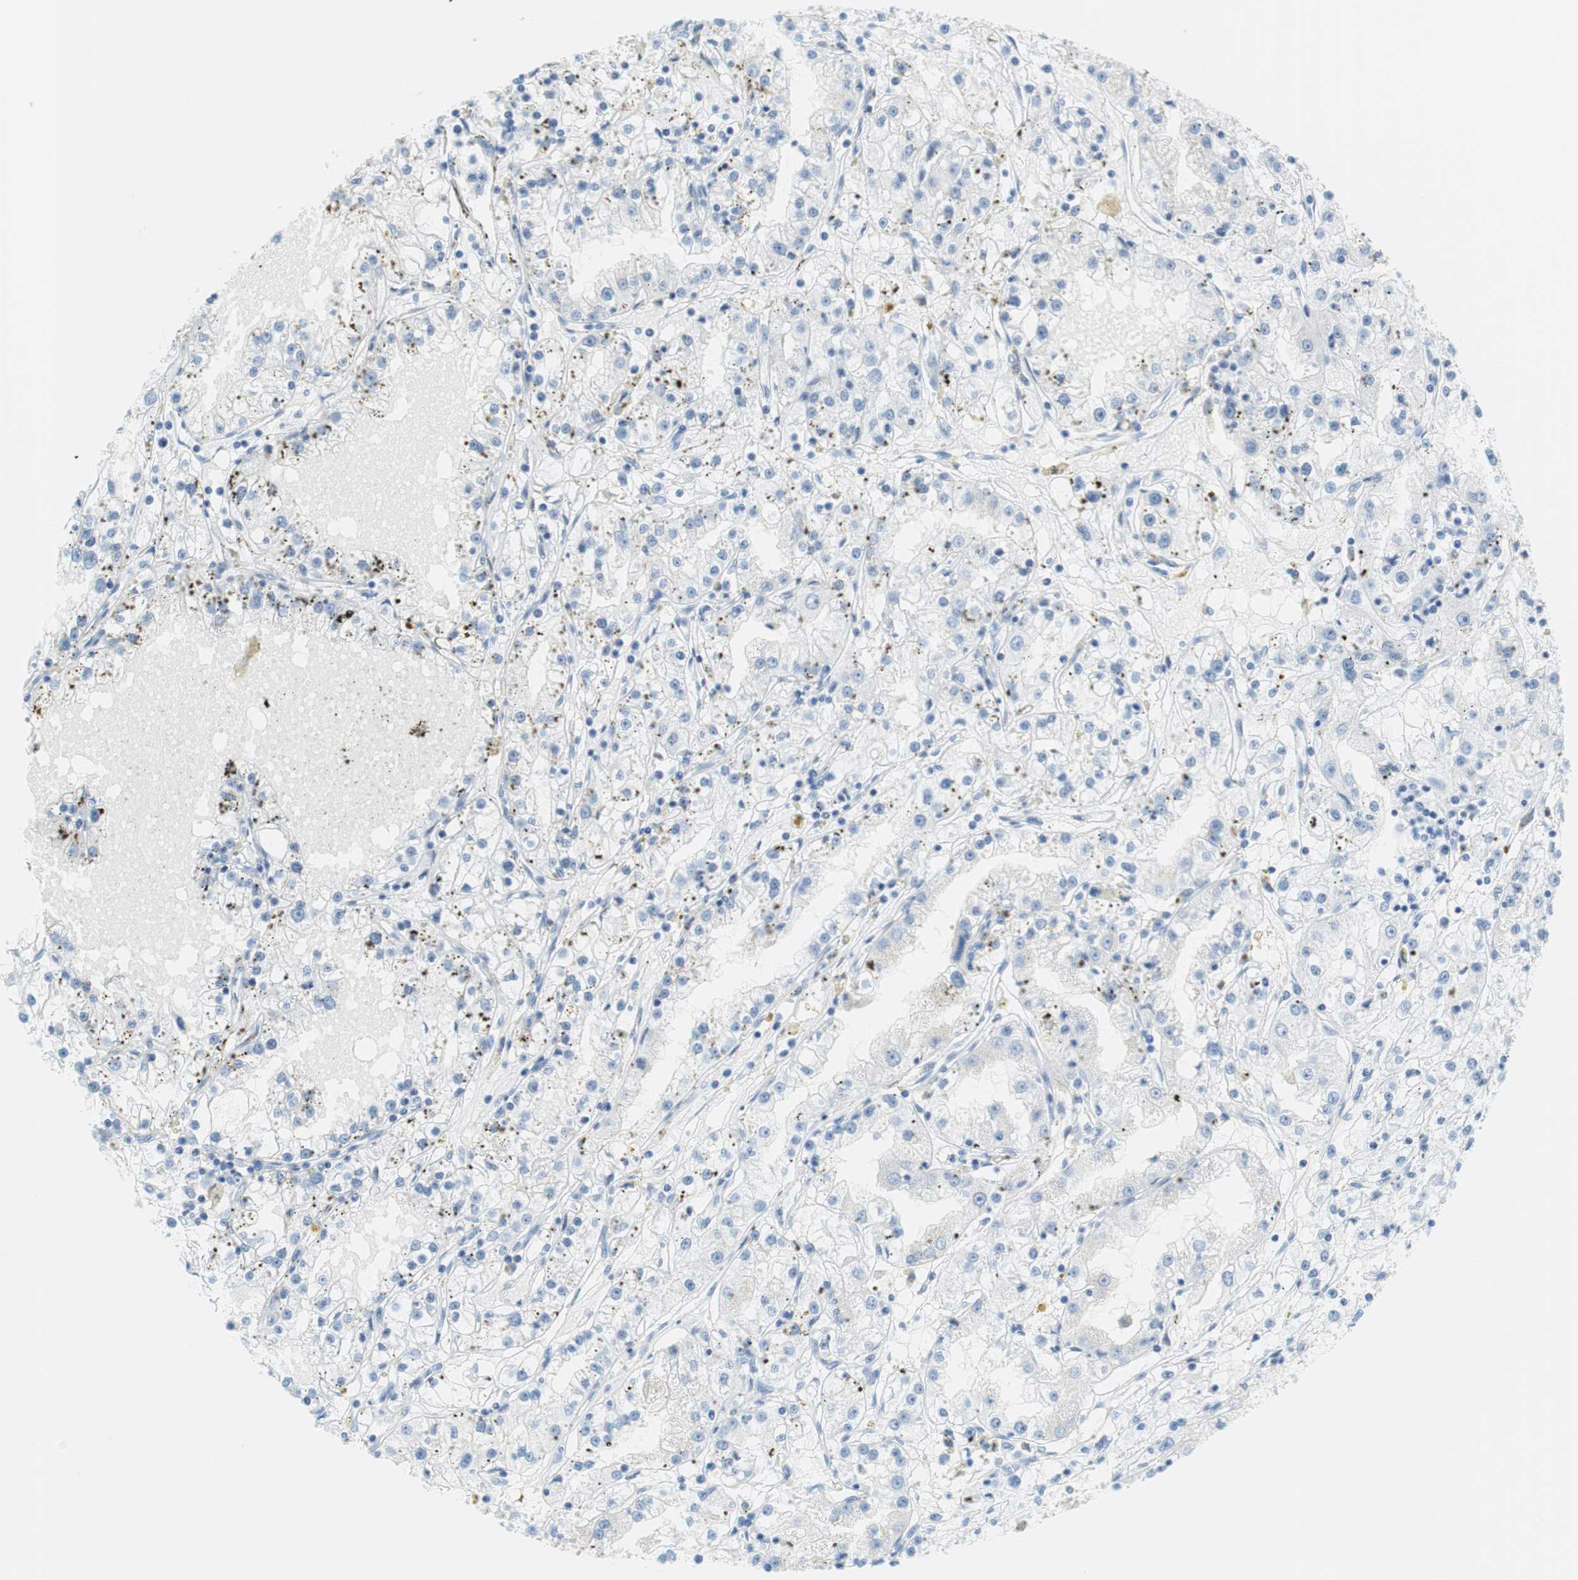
{"staining": {"intensity": "negative", "quantity": "none", "location": "none"}, "tissue": "renal cancer", "cell_type": "Tumor cells", "image_type": "cancer", "snomed": [{"axis": "morphology", "description": "Adenocarcinoma, NOS"}, {"axis": "topography", "description": "Kidney"}], "caption": "Photomicrograph shows no significant protein positivity in tumor cells of adenocarcinoma (renal).", "gene": "MYH1", "patient": {"sex": "male", "age": 56}}